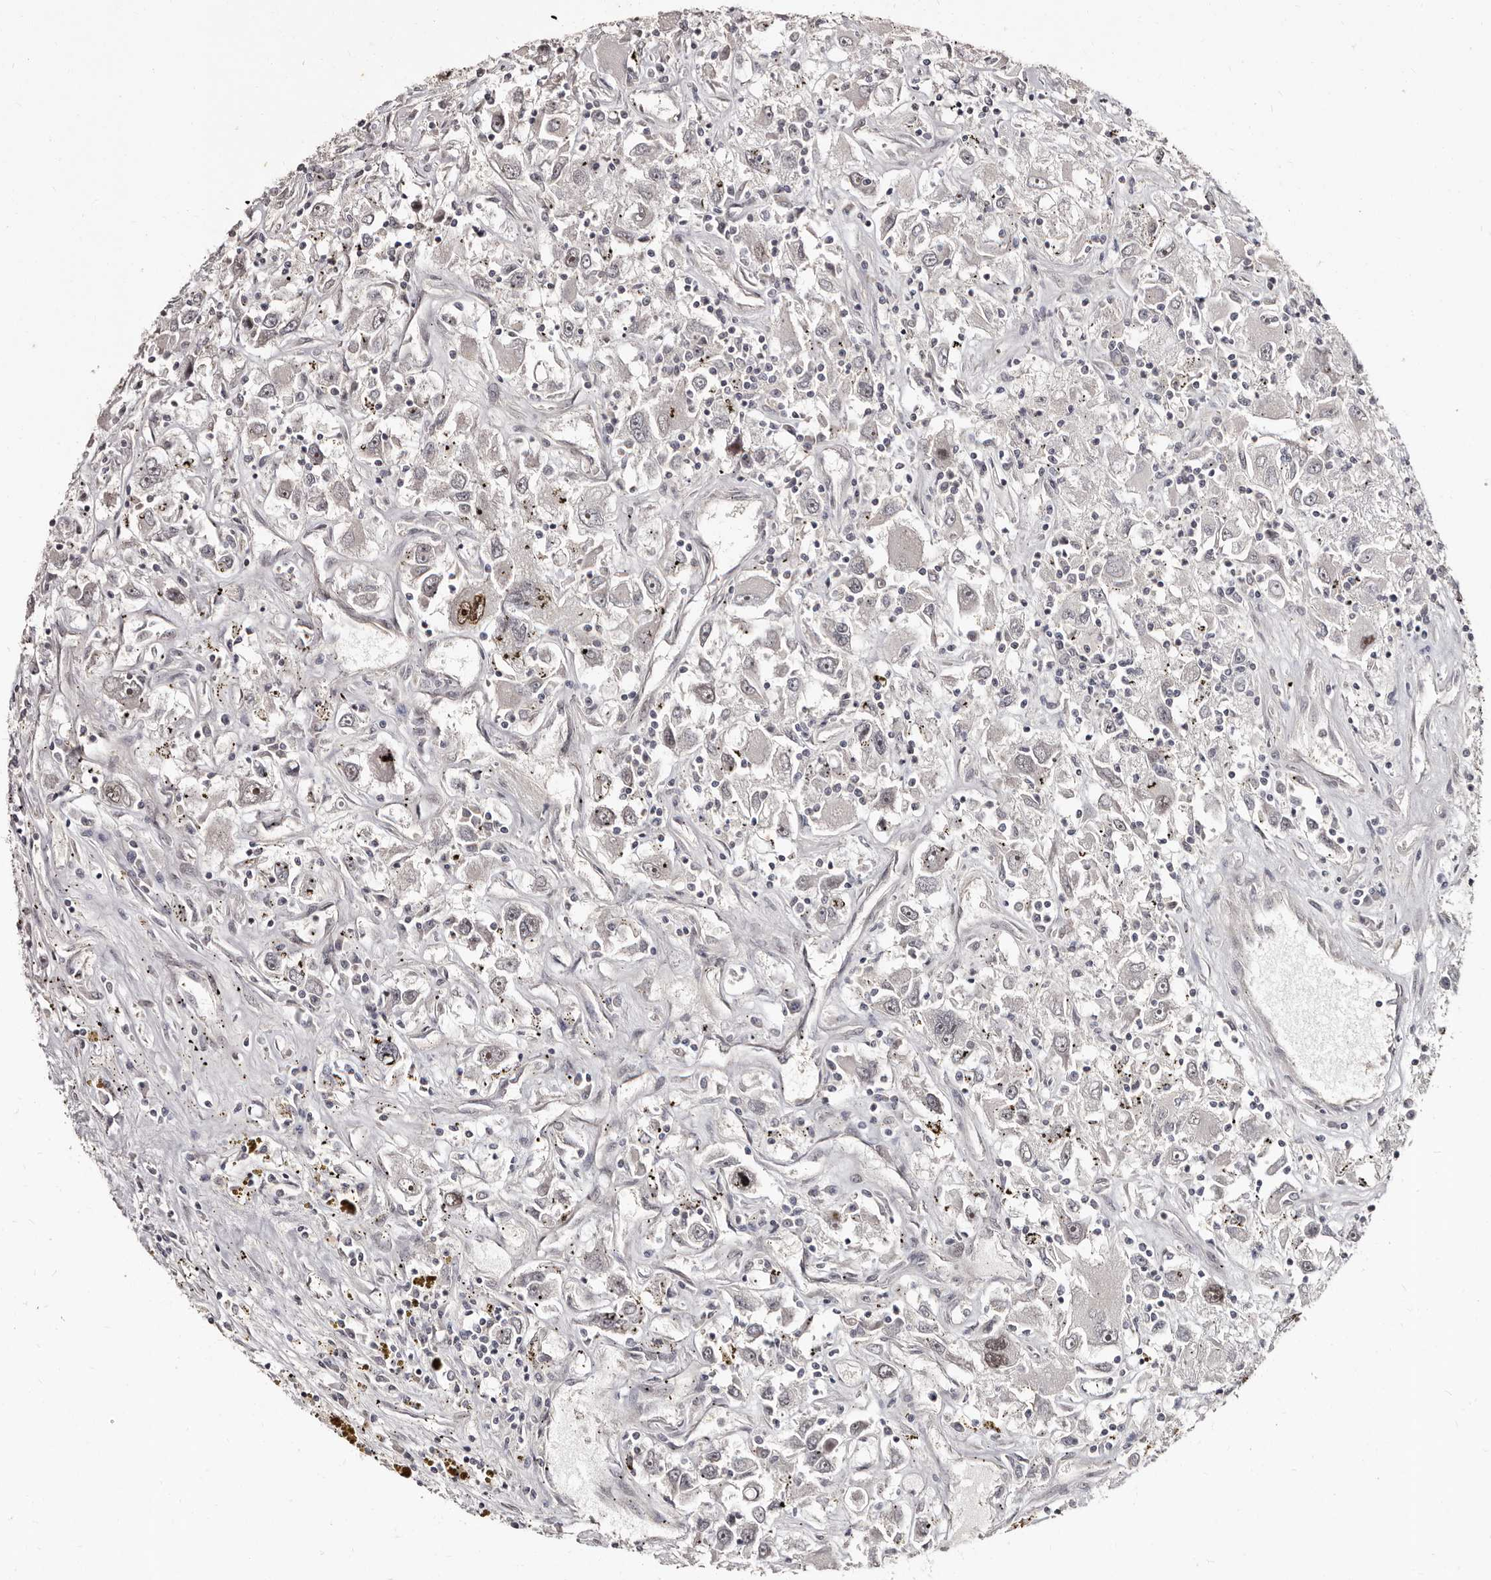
{"staining": {"intensity": "negative", "quantity": "none", "location": "none"}, "tissue": "renal cancer", "cell_type": "Tumor cells", "image_type": "cancer", "snomed": [{"axis": "morphology", "description": "Adenocarcinoma, NOS"}, {"axis": "topography", "description": "Kidney"}], "caption": "DAB (3,3'-diaminobenzidine) immunohistochemical staining of human renal cancer (adenocarcinoma) exhibits no significant positivity in tumor cells. The staining was performed using DAB (3,3'-diaminobenzidine) to visualize the protein expression in brown, while the nuclei were stained in blue with hematoxylin (Magnification: 20x).", "gene": "TBC1D22B", "patient": {"sex": "female", "age": 52}}